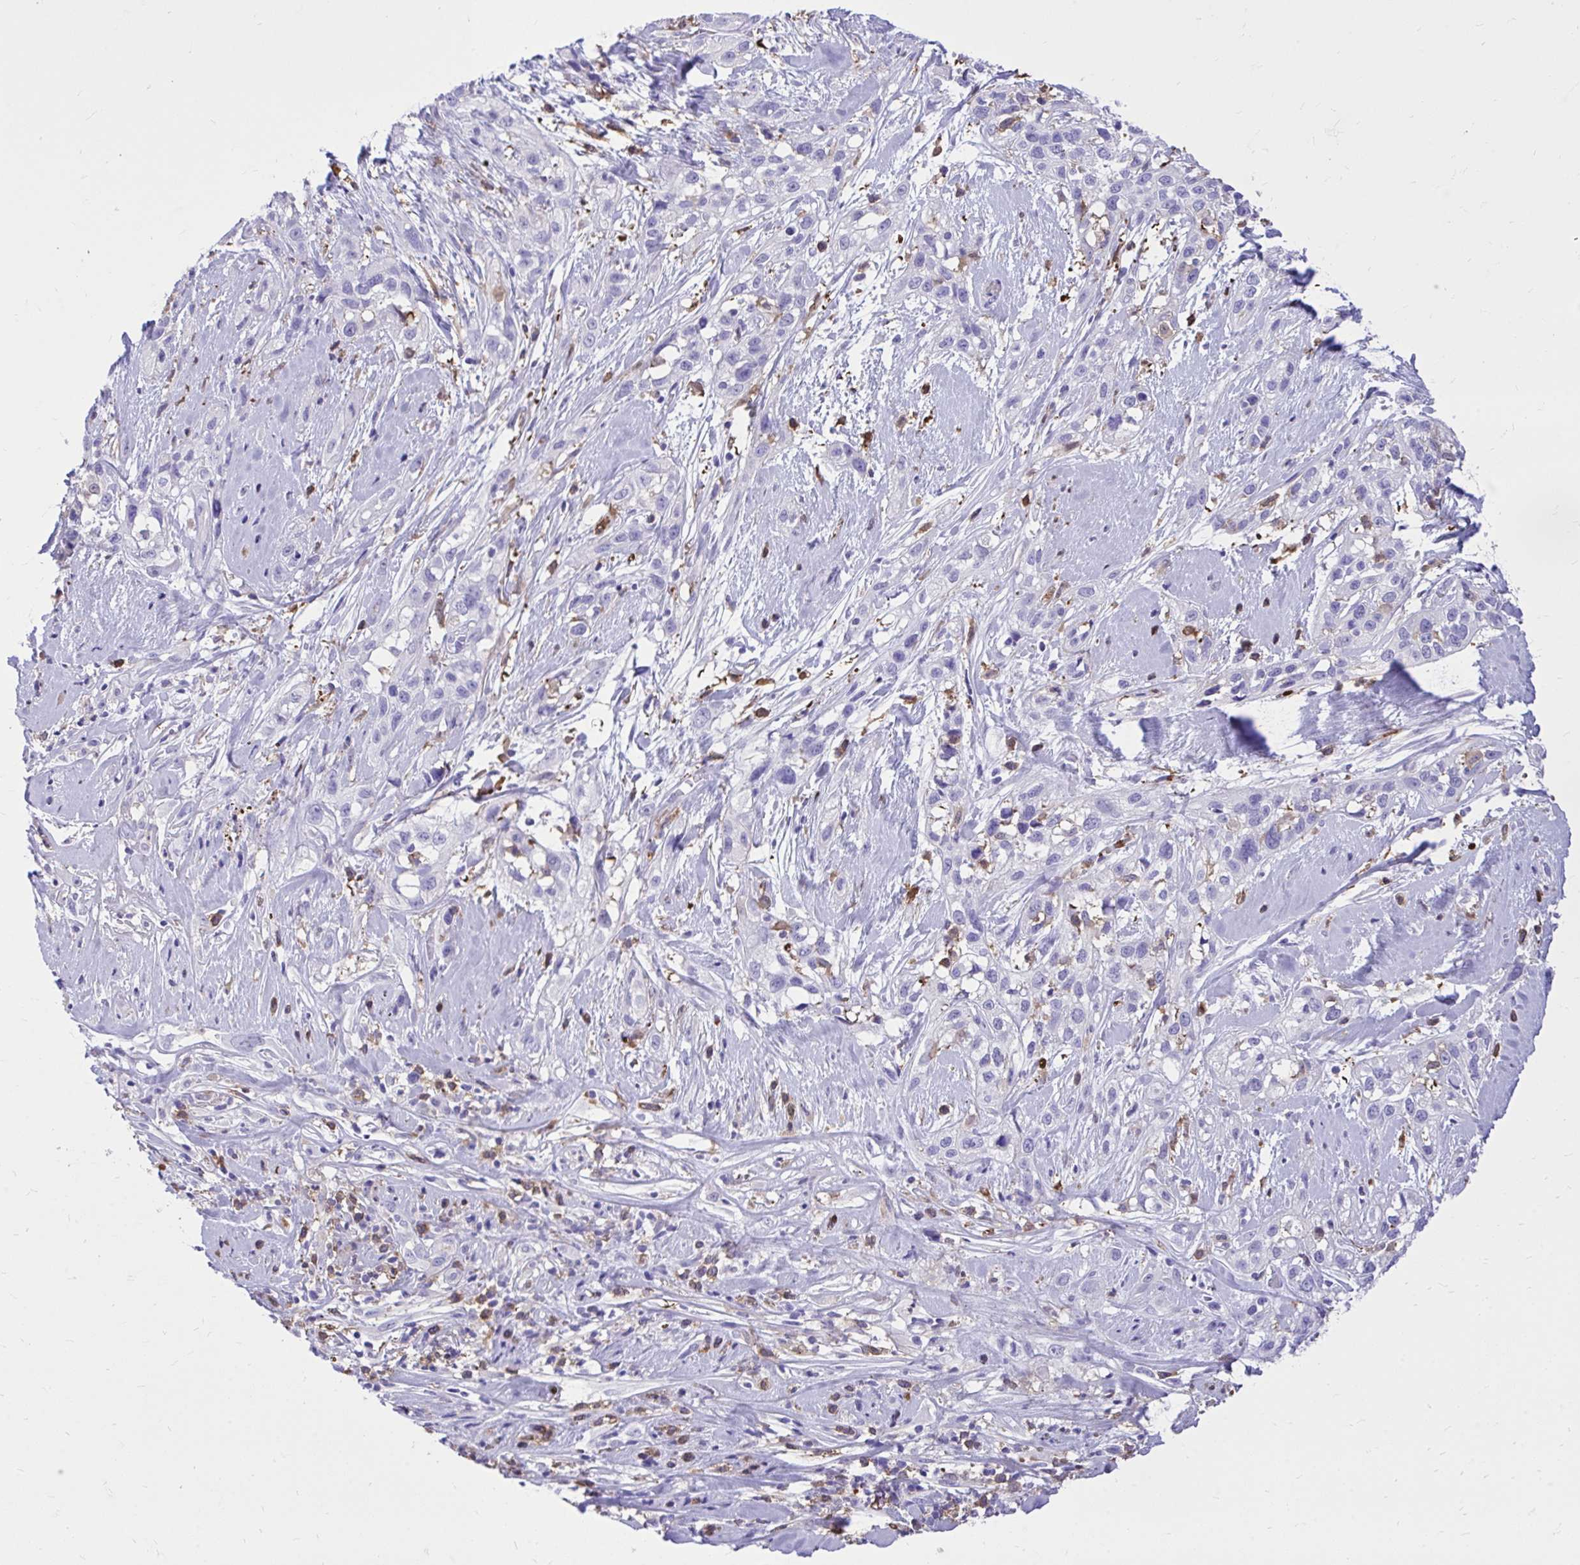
{"staining": {"intensity": "negative", "quantity": "none", "location": "none"}, "tissue": "skin cancer", "cell_type": "Tumor cells", "image_type": "cancer", "snomed": [{"axis": "morphology", "description": "Squamous cell carcinoma, NOS"}, {"axis": "topography", "description": "Skin"}], "caption": "Skin cancer (squamous cell carcinoma) stained for a protein using immunohistochemistry (IHC) exhibits no positivity tumor cells.", "gene": "TLR7", "patient": {"sex": "male", "age": 82}}